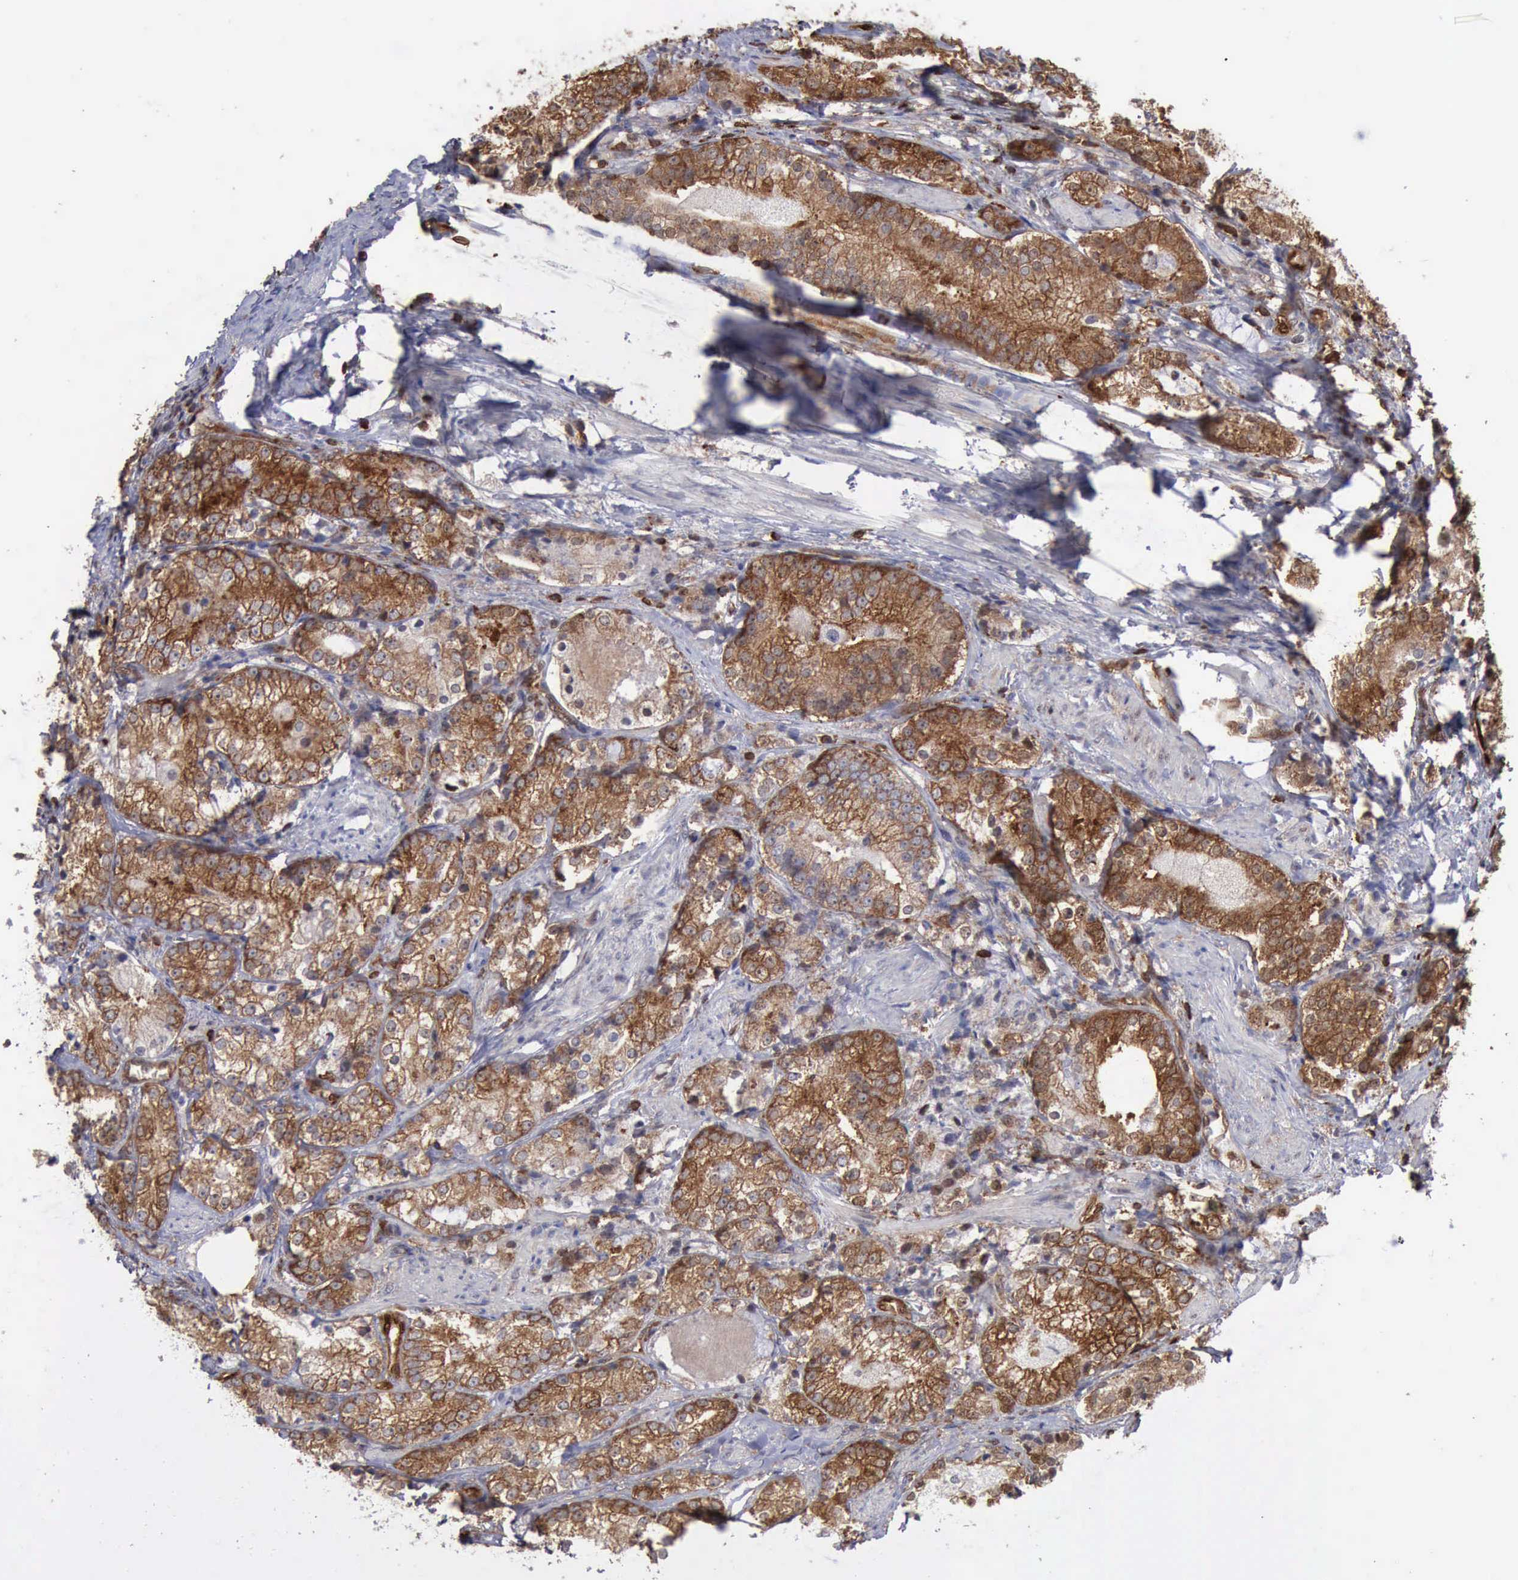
{"staining": {"intensity": "strong", "quantity": ">75%", "location": "cytoplasmic/membranous,nuclear"}, "tissue": "prostate cancer", "cell_type": "Tumor cells", "image_type": "cancer", "snomed": [{"axis": "morphology", "description": "Adenocarcinoma, High grade"}, {"axis": "topography", "description": "Prostate"}], "caption": "Human prostate cancer stained for a protein (brown) reveals strong cytoplasmic/membranous and nuclear positive expression in approximately >75% of tumor cells.", "gene": "PDCD4", "patient": {"sex": "male", "age": 63}}